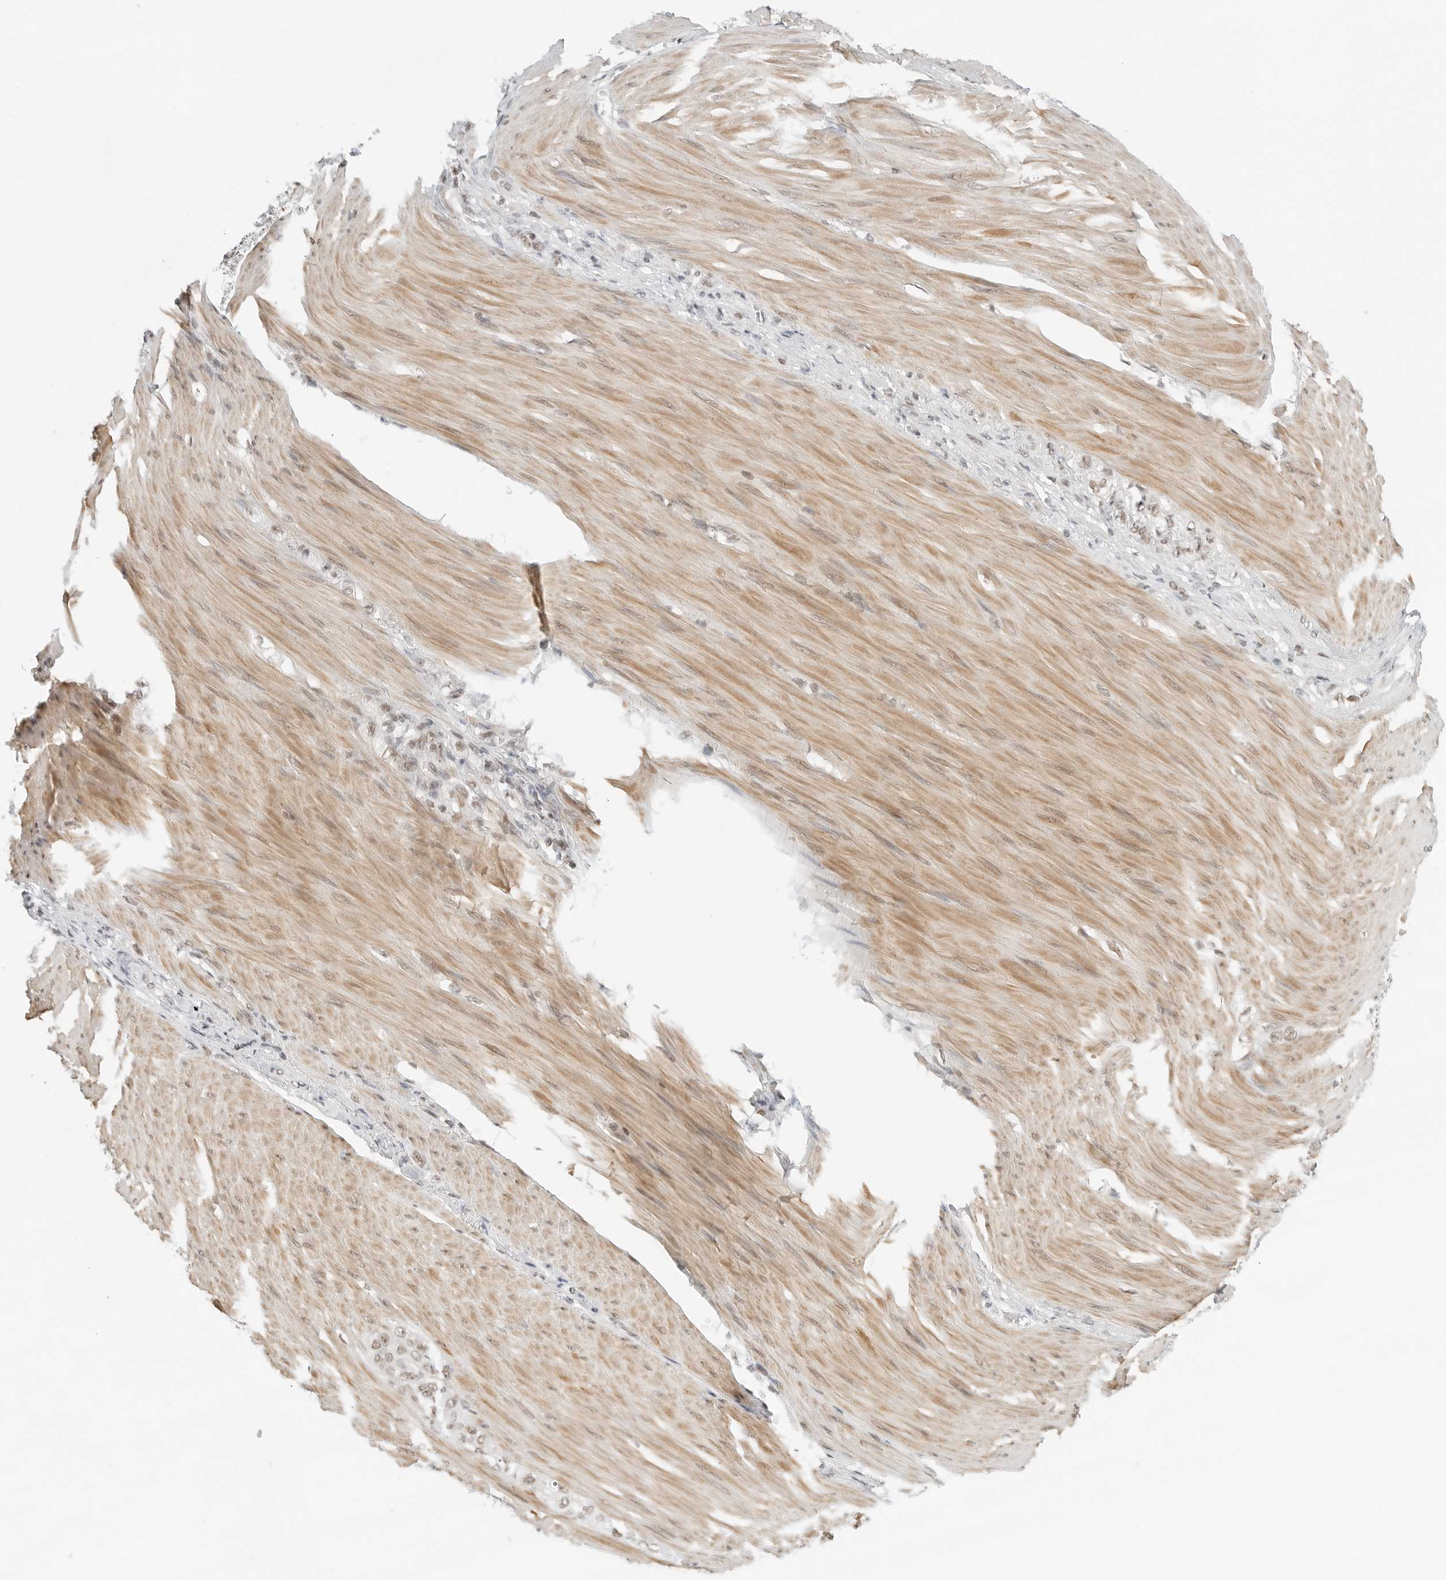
{"staining": {"intensity": "weak", "quantity": "25%-75%", "location": "nuclear"}, "tissue": "stomach cancer", "cell_type": "Tumor cells", "image_type": "cancer", "snomed": [{"axis": "morphology", "description": "Normal tissue, NOS"}, {"axis": "morphology", "description": "Adenocarcinoma, NOS"}, {"axis": "topography", "description": "Stomach"}], "caption": "There is low levels of weak nuclear positivity in tumor cells of stomach cancer (adenocarcinoma), as demonstrated by immunohistochemical staining (brown color).", "gene": "CRTC2", "patient": {"sex": "male", "age": 82}}